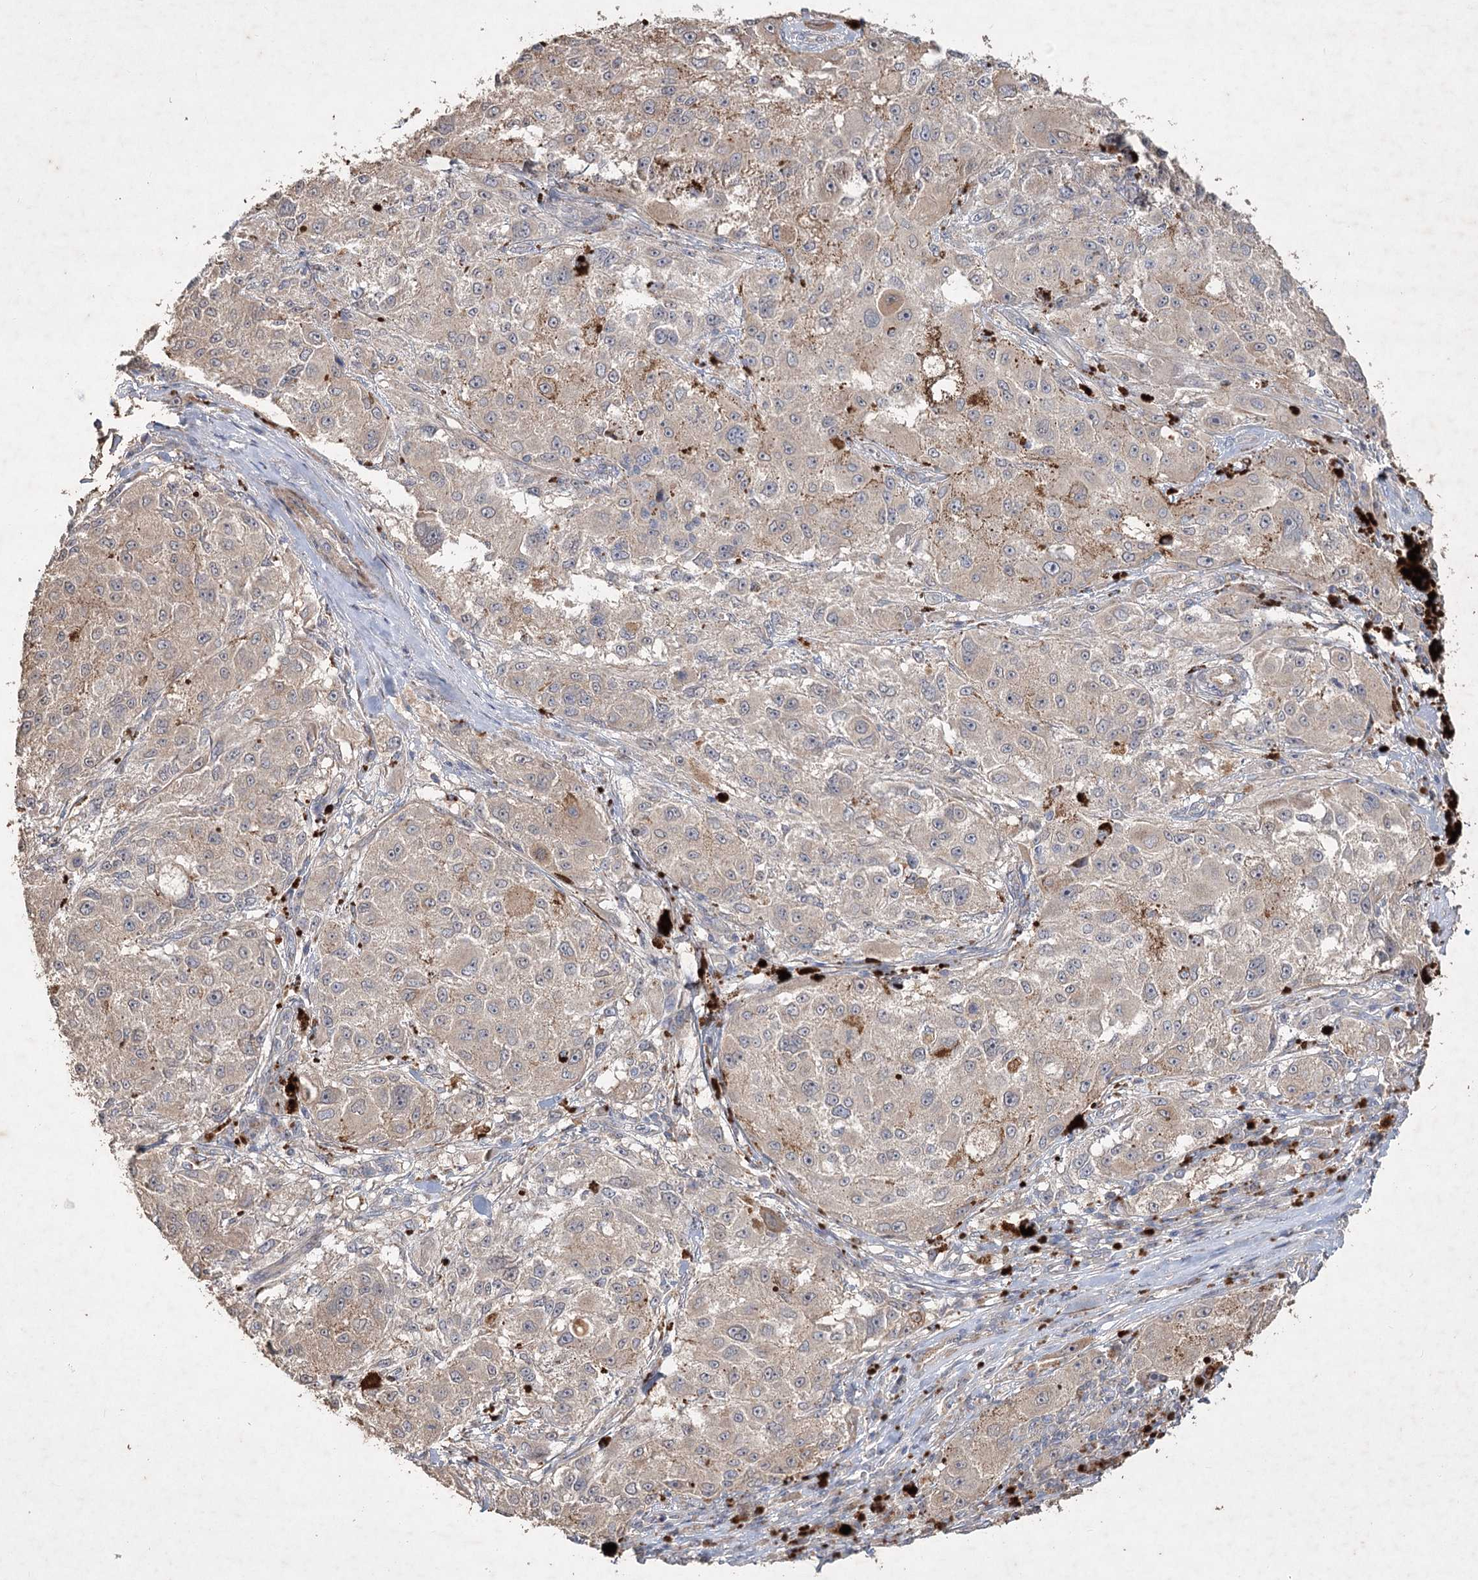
{"staining": {"intensity": "weak", "quantity": "25%-75%", "location": "cytoplasmic/membranous"}, "tissue": "melanoma", "cell_type": "Tumor cells", "image_type": "cancer", "snomed": [{"axis": "morphology", "description": "Necrosis, NOS"}, {"axis": "morphology", "description": "Malignant melanoma, NOS"}, {"axis": "topography", "description": "Skin"}], "caption": "Weak cytoplasmic/membranous expression is seen in approximately 25%-75% of tumor cells in malignant melanoma. Using DAB (3,3'-diaminobenzidine) (brown) and hematoxylin (blue) stains, captured at high magnification using brightfield microscopy.", "gene": "IRAK1BP1", "patient": {"sex": "female", "age": 87}}